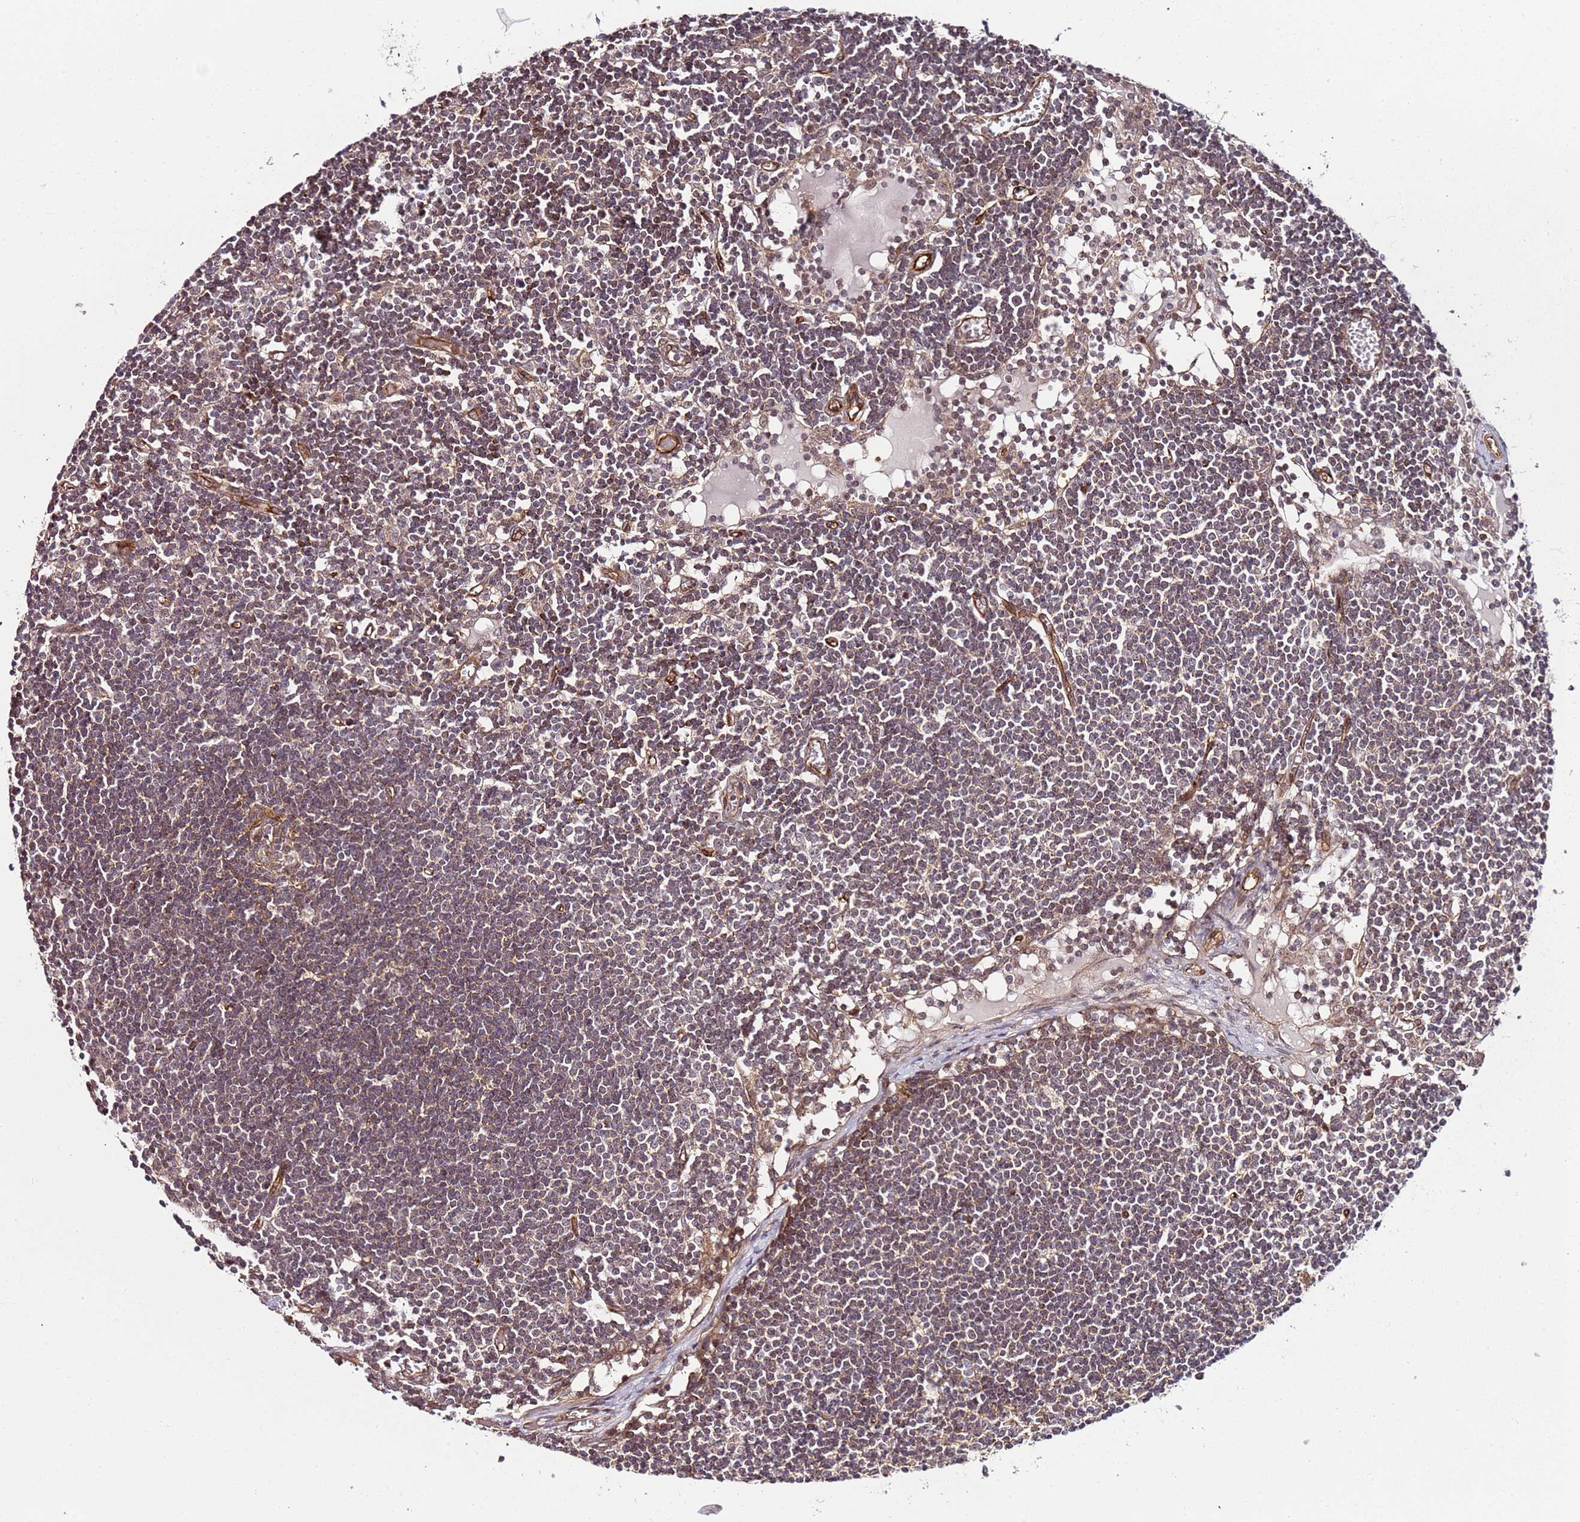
{"staining": {"intensity": "weak", "quantity": ">75%", "location": "cytoplasmic/membranous"}, "tissue": "lymph node", "cell_type": "Germinal center cells", "image_type": "normal", "snomed": [{"axis": "morphology", "description": "Normal tissue, NOS"}, {"axis": "topography", "description": "Lymph node"}], "caption": "Lymph node stained for a protein exhibits weak cytoplasmic/membranous positivity in germinal center cells. (DAB = brown stain, brightfield microscopy at high magnification).", "gene": "CCNYL1", "patient": {"sex": "female", "age": 11}}